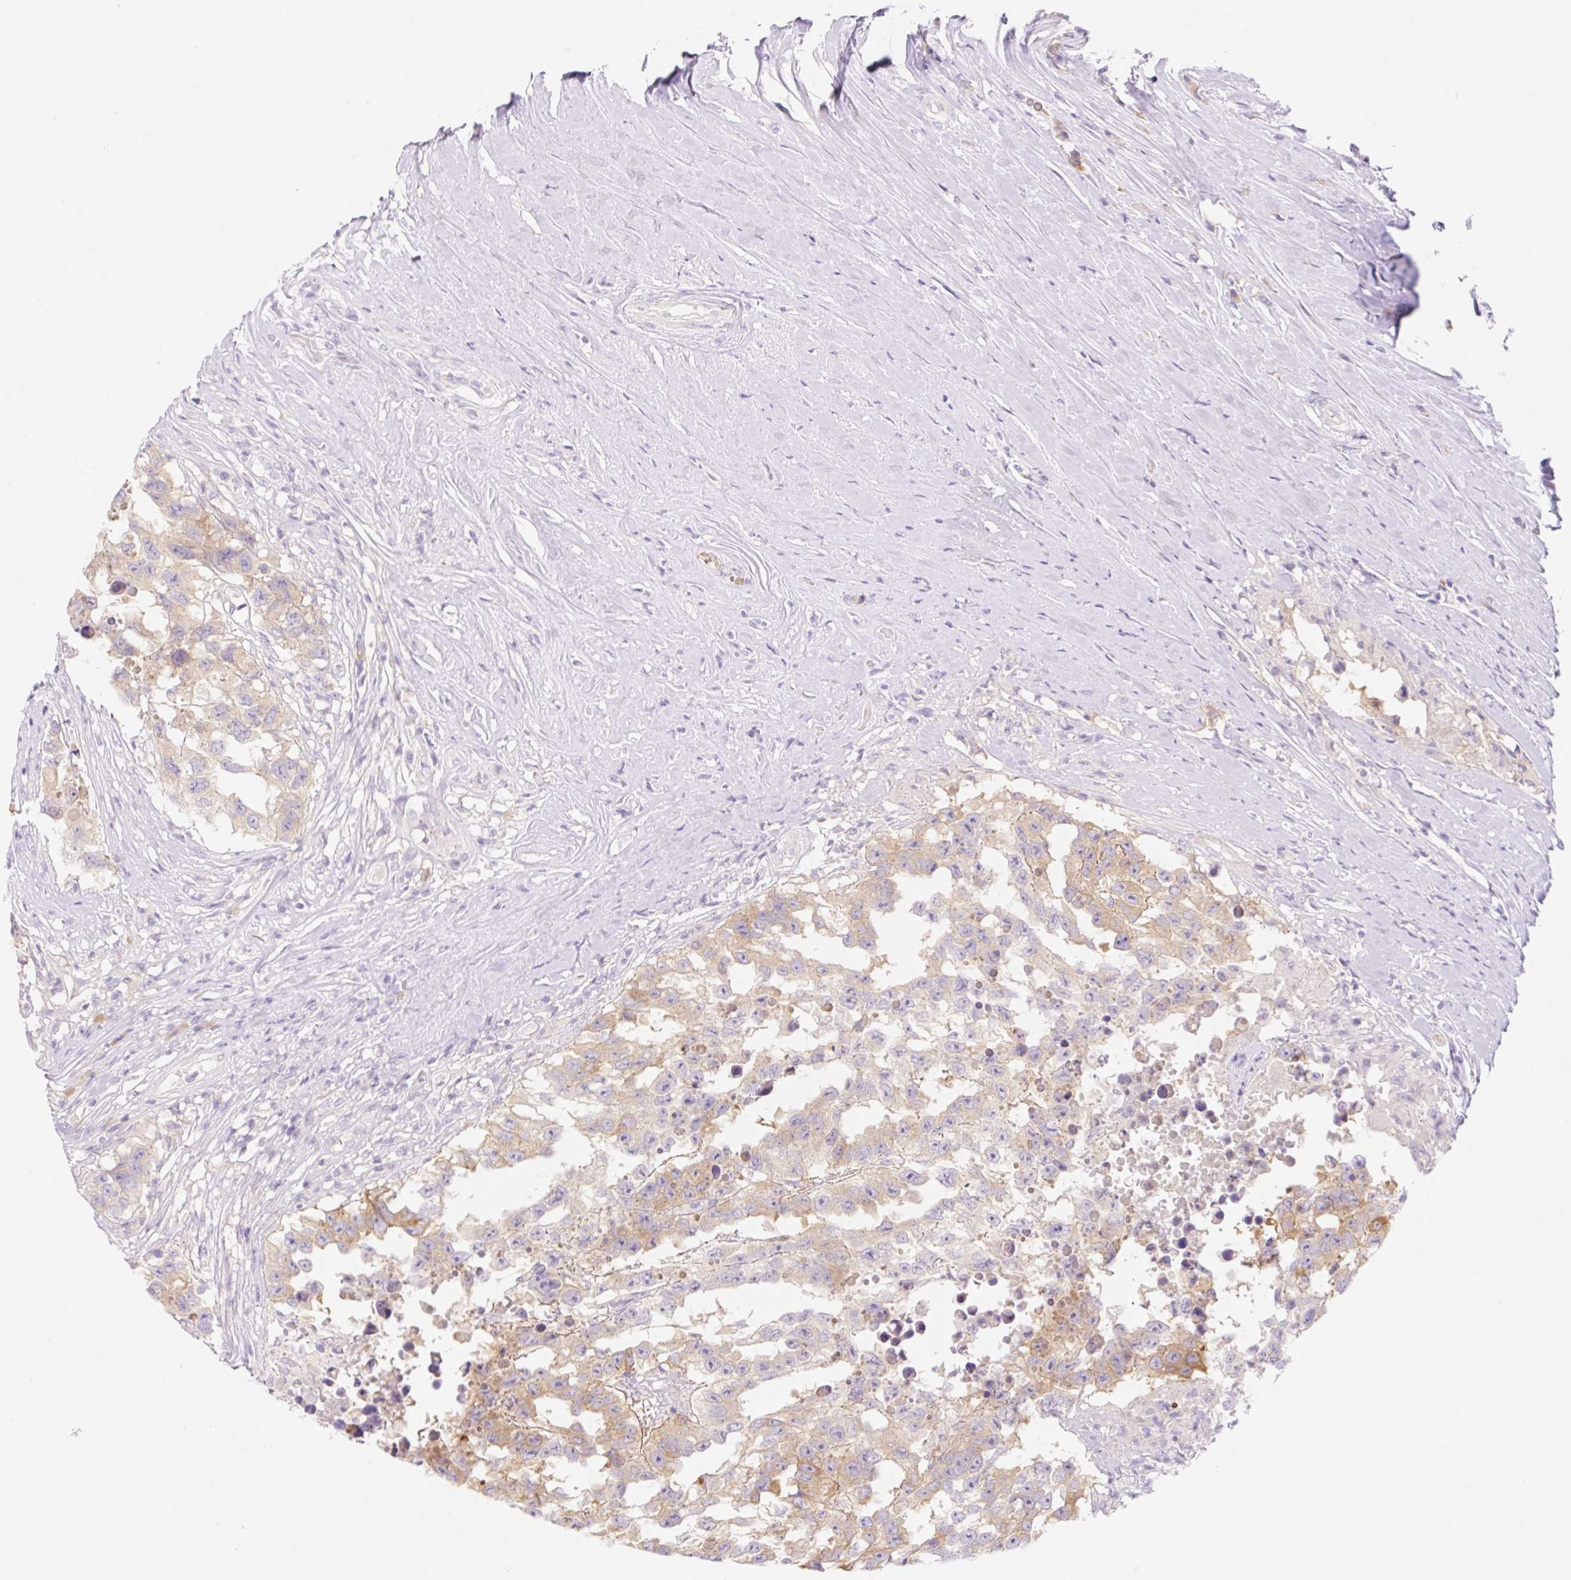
{"staining": {"intensity": "moderate", "quantity": ">75%", "location": "cytoplasmic/membranous"}, "tissue": "testis cancer", "cell_type": "Tumor cells", "image_type": "cancer", "snomed": [{"axis": "morphology", "description": "Carcinoma, Embryonal, NOS"}, {"axis": "topography", "description": "Testis"}], "caption": "Protein staining of testis cancer tissue exhibits moderate cytoplasmic/membranous staining in approximately >75% of tumor cells. (IHC, brightfield microscopy, high magnification).", "gene": "DENND5A", "patient": {"sex": "male", "age": 83}}